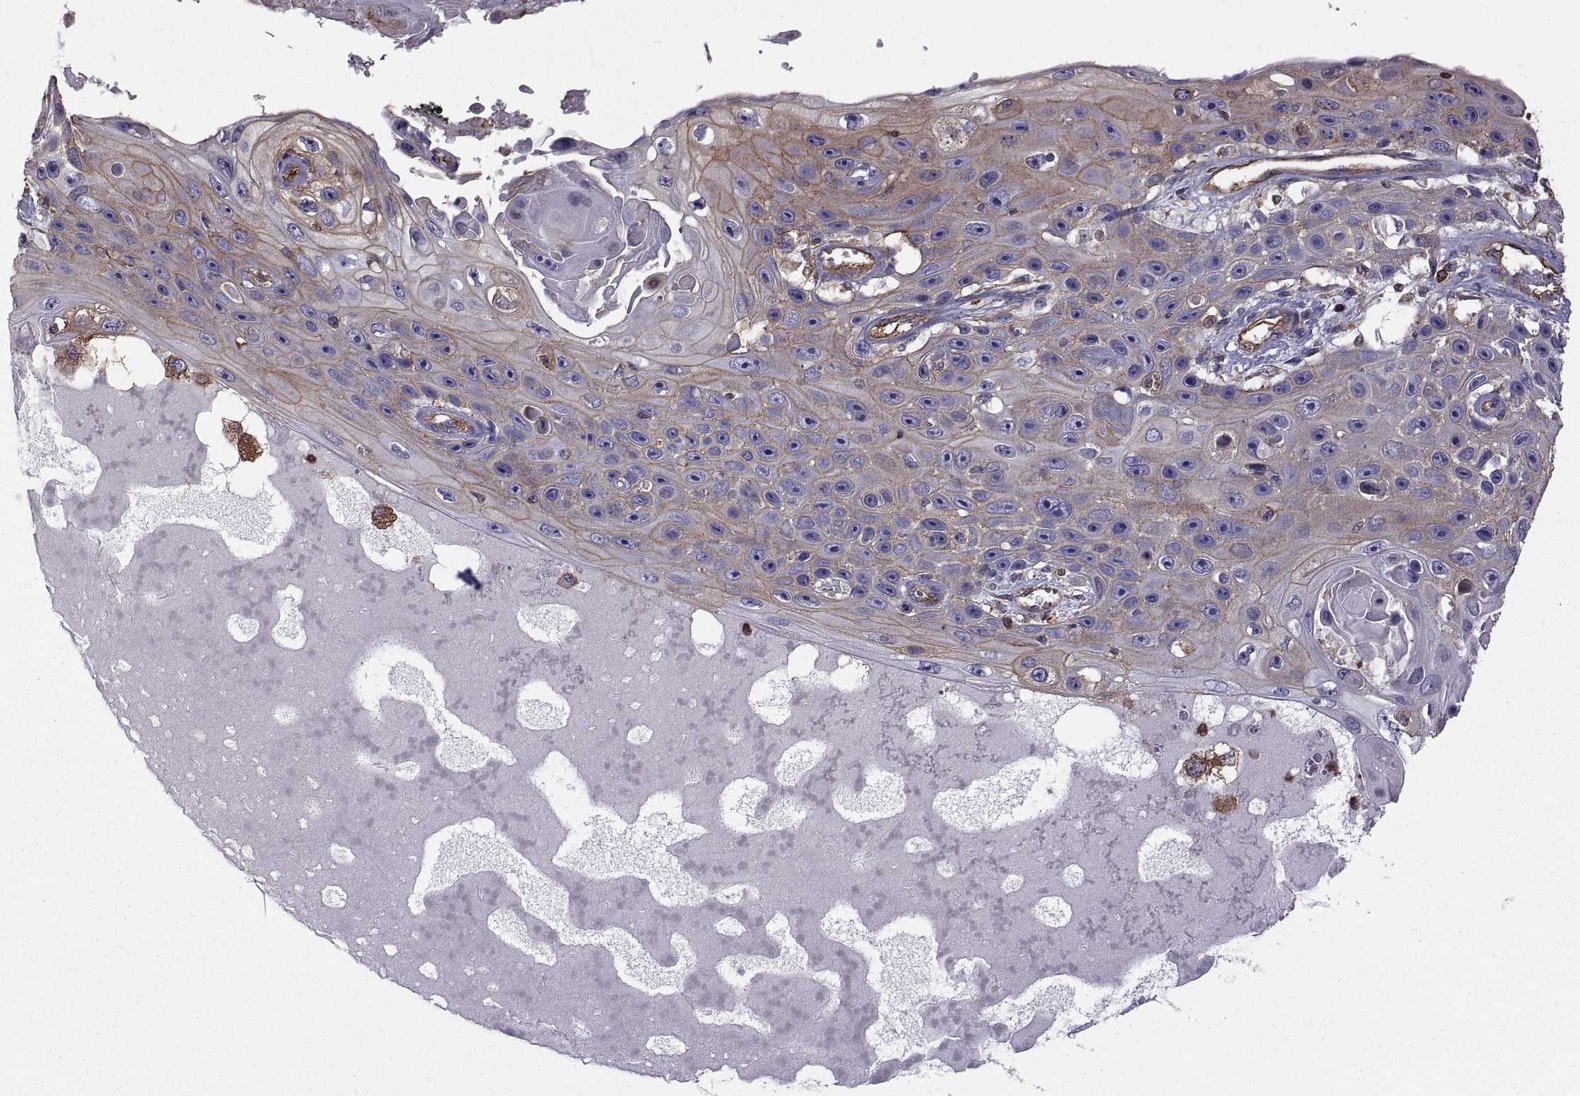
{"staining": {"intensity": "strong", "quantity": "25%-75%", "location": "cytoplasmic/membranous"}, "tissue": "skin cancer", "cell_type": "Tumor cells", "image_type": "cancer", "snomed": [{"axis": "morphology", "description": "Squamous cell carcinoma, NOS"}, {"axis": "topography", "description": "Skin"}], "caption": "Immunohistochemistry (IHC) staining of squamous cell carcinoma (skin), which demonstrates high levels of strong cytoplasmic/membranous staining in approximately 25%-75% of tumor cells indicating strong cytoplasmic/membranous protein positivity. The staining was performed using DAB (brown) for protein detection and nuclei were counterstained in hematoxylin (blue).", "gene": "MYH9", "patient": {"sex": "male", "age": 82}}